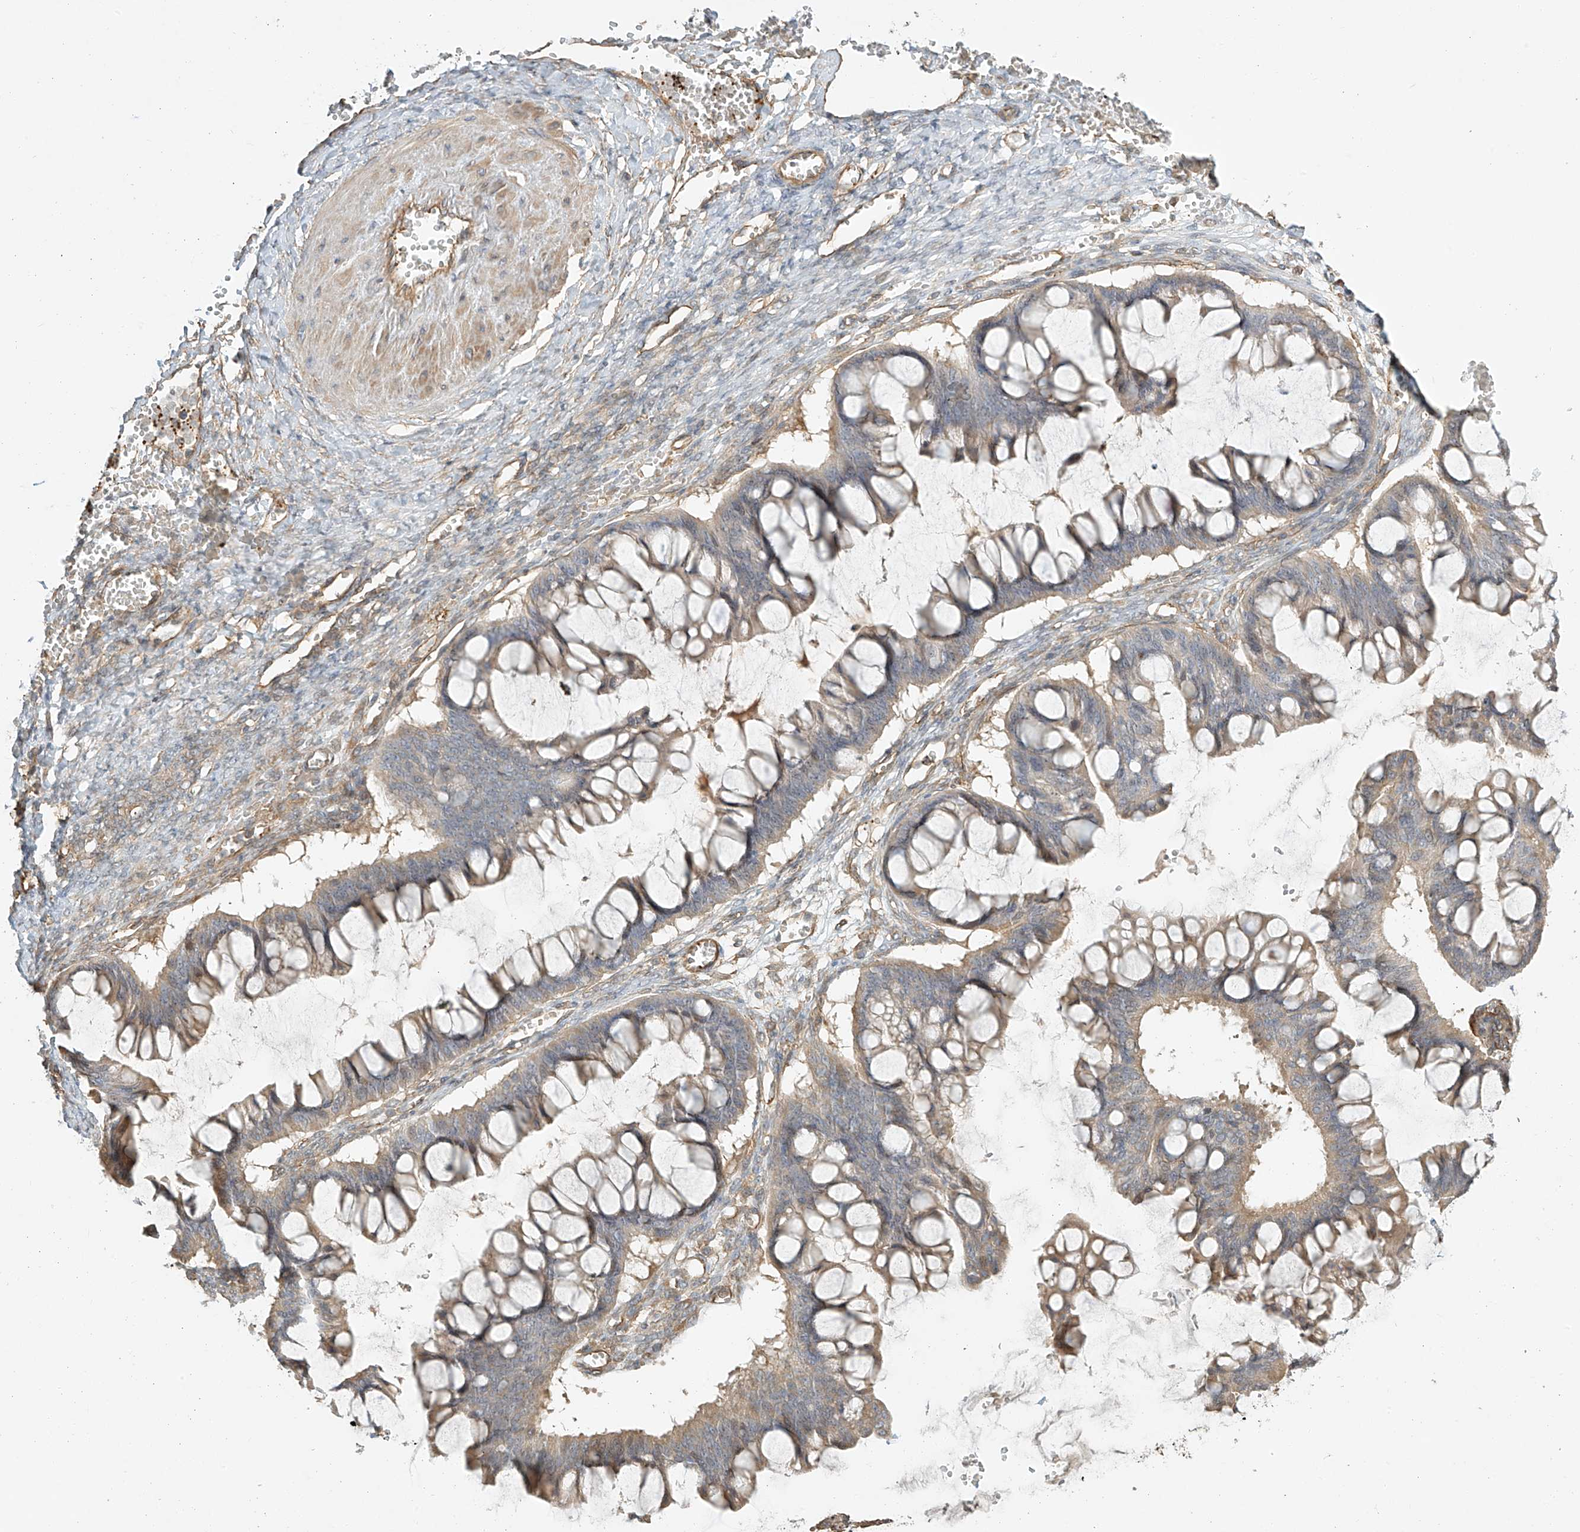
{"staining": {"intensity": "weak", "quantity": "<25%", "location": "cytoplasmic/membranous"}, "tissue": "ovarian cancer", "cell_type": "Tumor cells", "image_type": "cancer", "snomed": [{"axis": "morphology", "description": "Cystadenocarcinoma, mucinous, NOS"}, {"axis": "topography", "description": "Ovary"}], "caption": "Immunohistochemistry histopathology image of ovarian cancer stained for a protein (brown), which exhibits no staining in tumor cells. (Brightfield microscopy of DAB (3,3'-diaminobenzidine) immunohistochemistry at high magnification).", "gene": "CSMD3", "patient": {"sex": "female", "age": 73}}